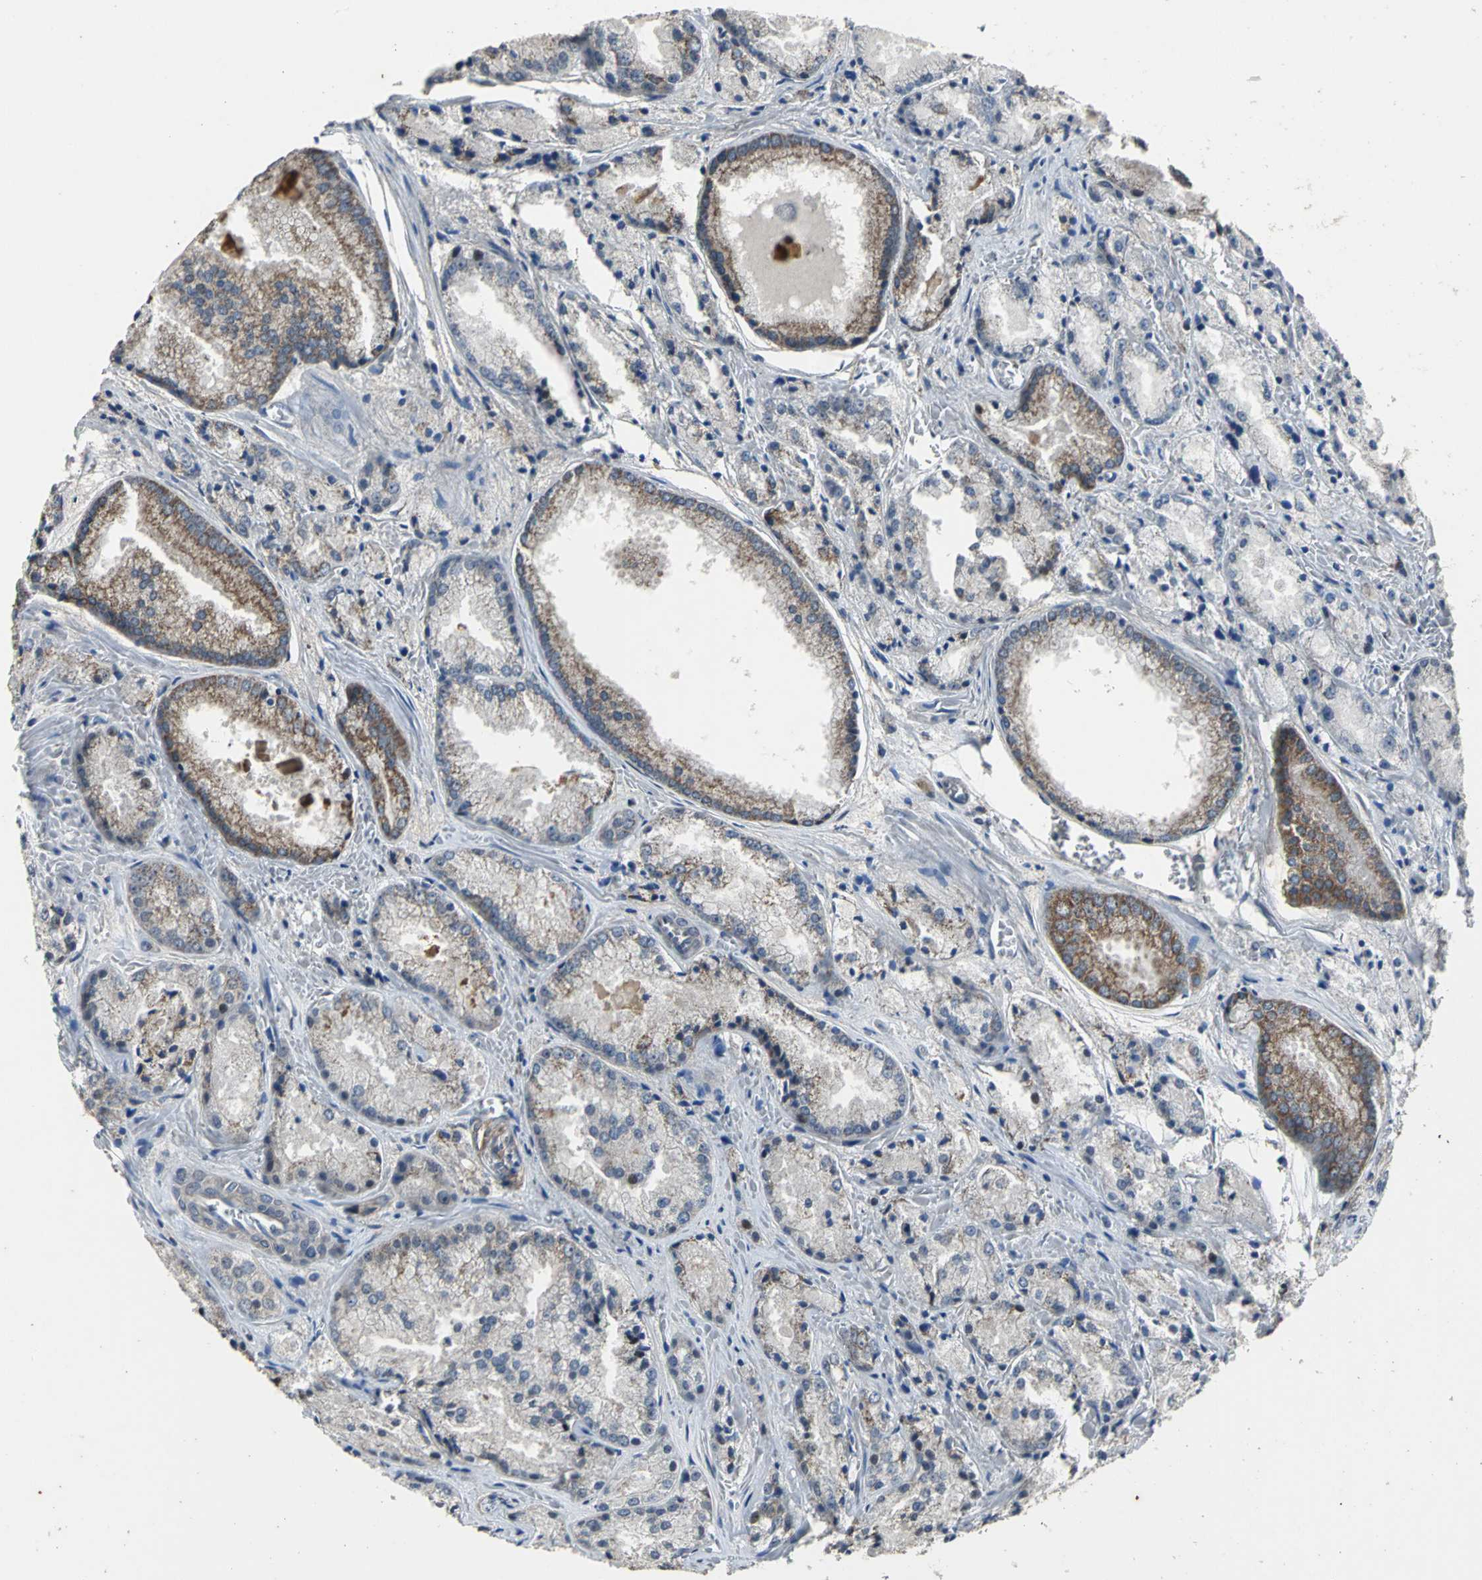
{"staining": {"intensity": "moderate", "quantity": "25%-75%", "location": "cytoplasmic/membranous"}, "tissue": "prostate cancer", "cell_type": "Tumor cells", "image_type": "cancer", "snomed": [{"axis": "morphology", "description": "Adenocarcinoma, Low grade"}, {"axis": "topography", "description": "Prostate"}], "caption": "The image reveals immunohistochemical staining of prostate cancer. There is moderate cytoplasmic/membranous staining is appreciated in approximately 25%-75% of tumor cells. The staining was performed using DAB (3,3'-diaminobenzidine), with brown indicating positive protein expression. Nuclei are stained blue with hematoxylin.", "gene": "JADE3", "patient": {"sex": "male", "age": 64}}